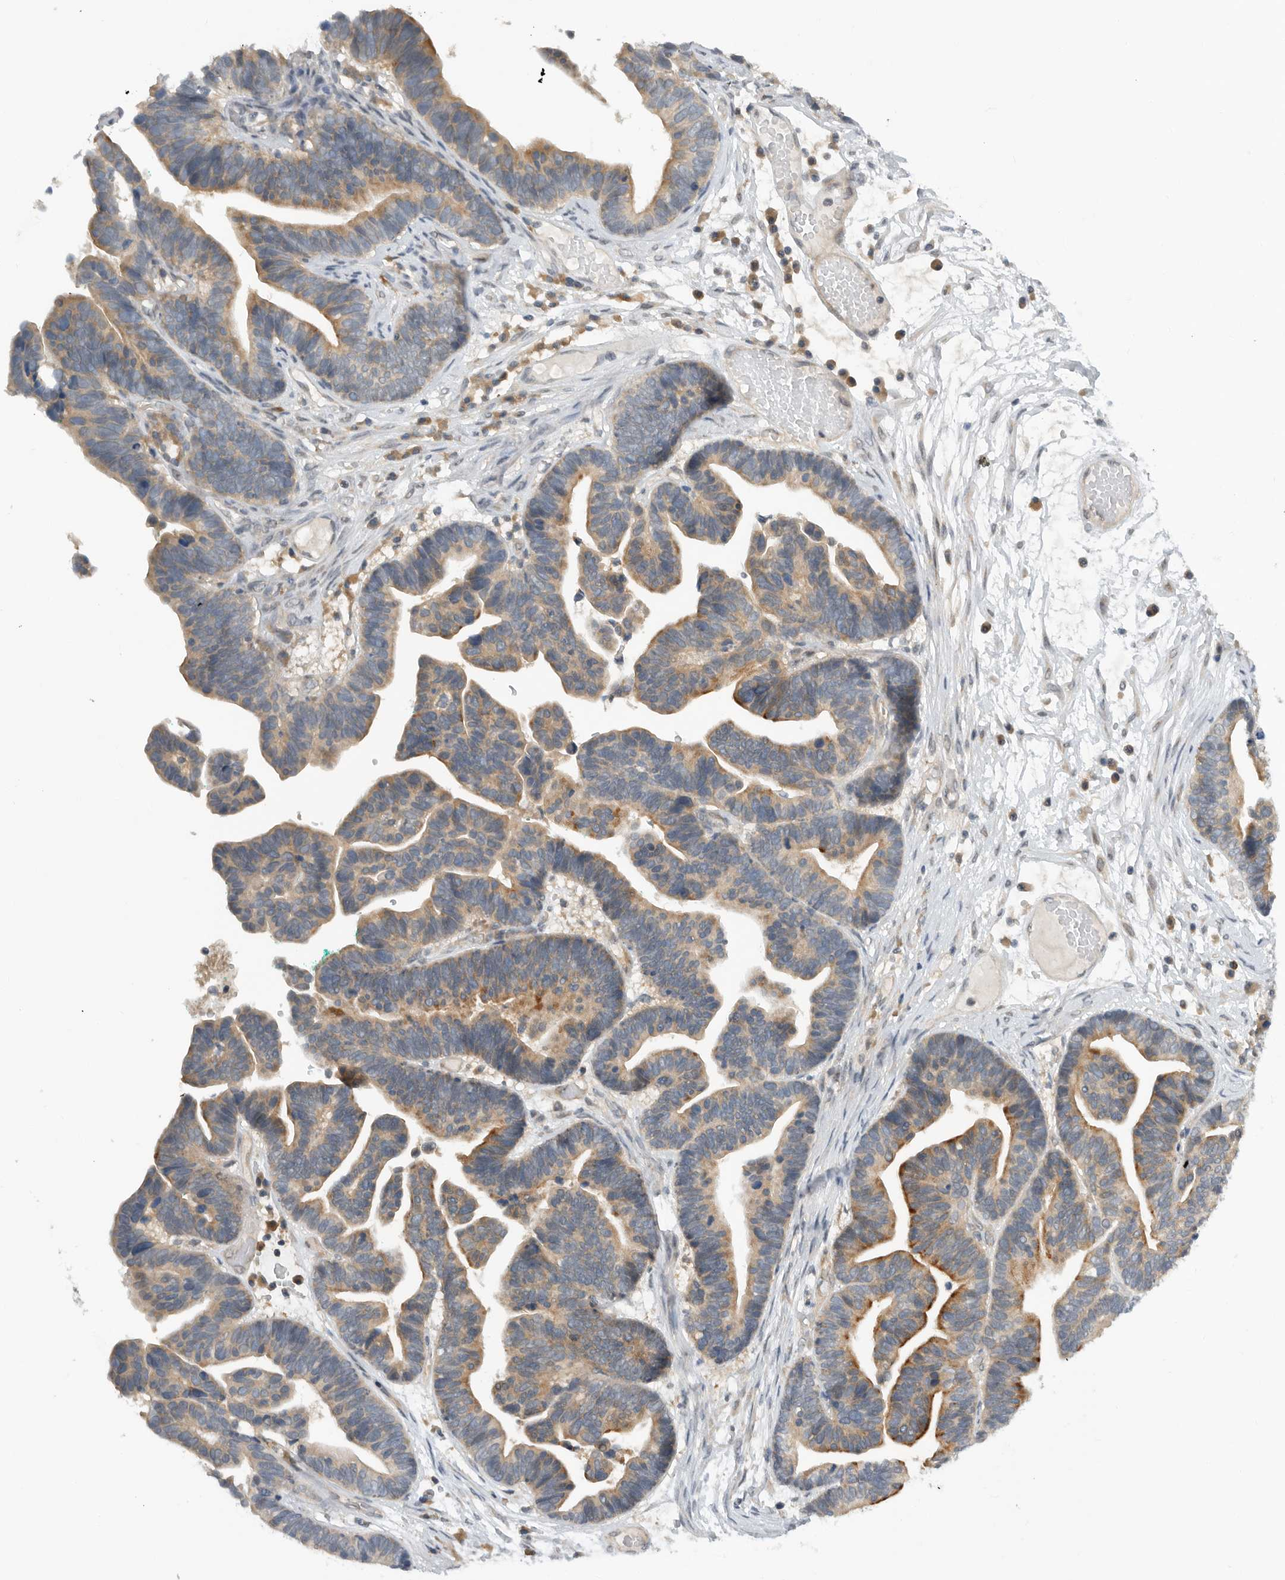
{"staining": {"intensity": "moderate", "quantity": ">75%", "location": "cytoplasmic/membranous"}, "tissue": "ovarian cancer", "cell_type": "Tumor cells", "image_type": "cancer", "snomed": [{"axis": "morphology", "description": "Cystadenocarcinoma, serous, NOS"}, {"axis": "topography", "description": "Ovary"}], "caption": "Human ovarian cancer stained with a protein marker demonstrates moderate staining in tumor cells.", "gene": "AASDHPPT", "patient": {"sex": "female", "age": 56}}